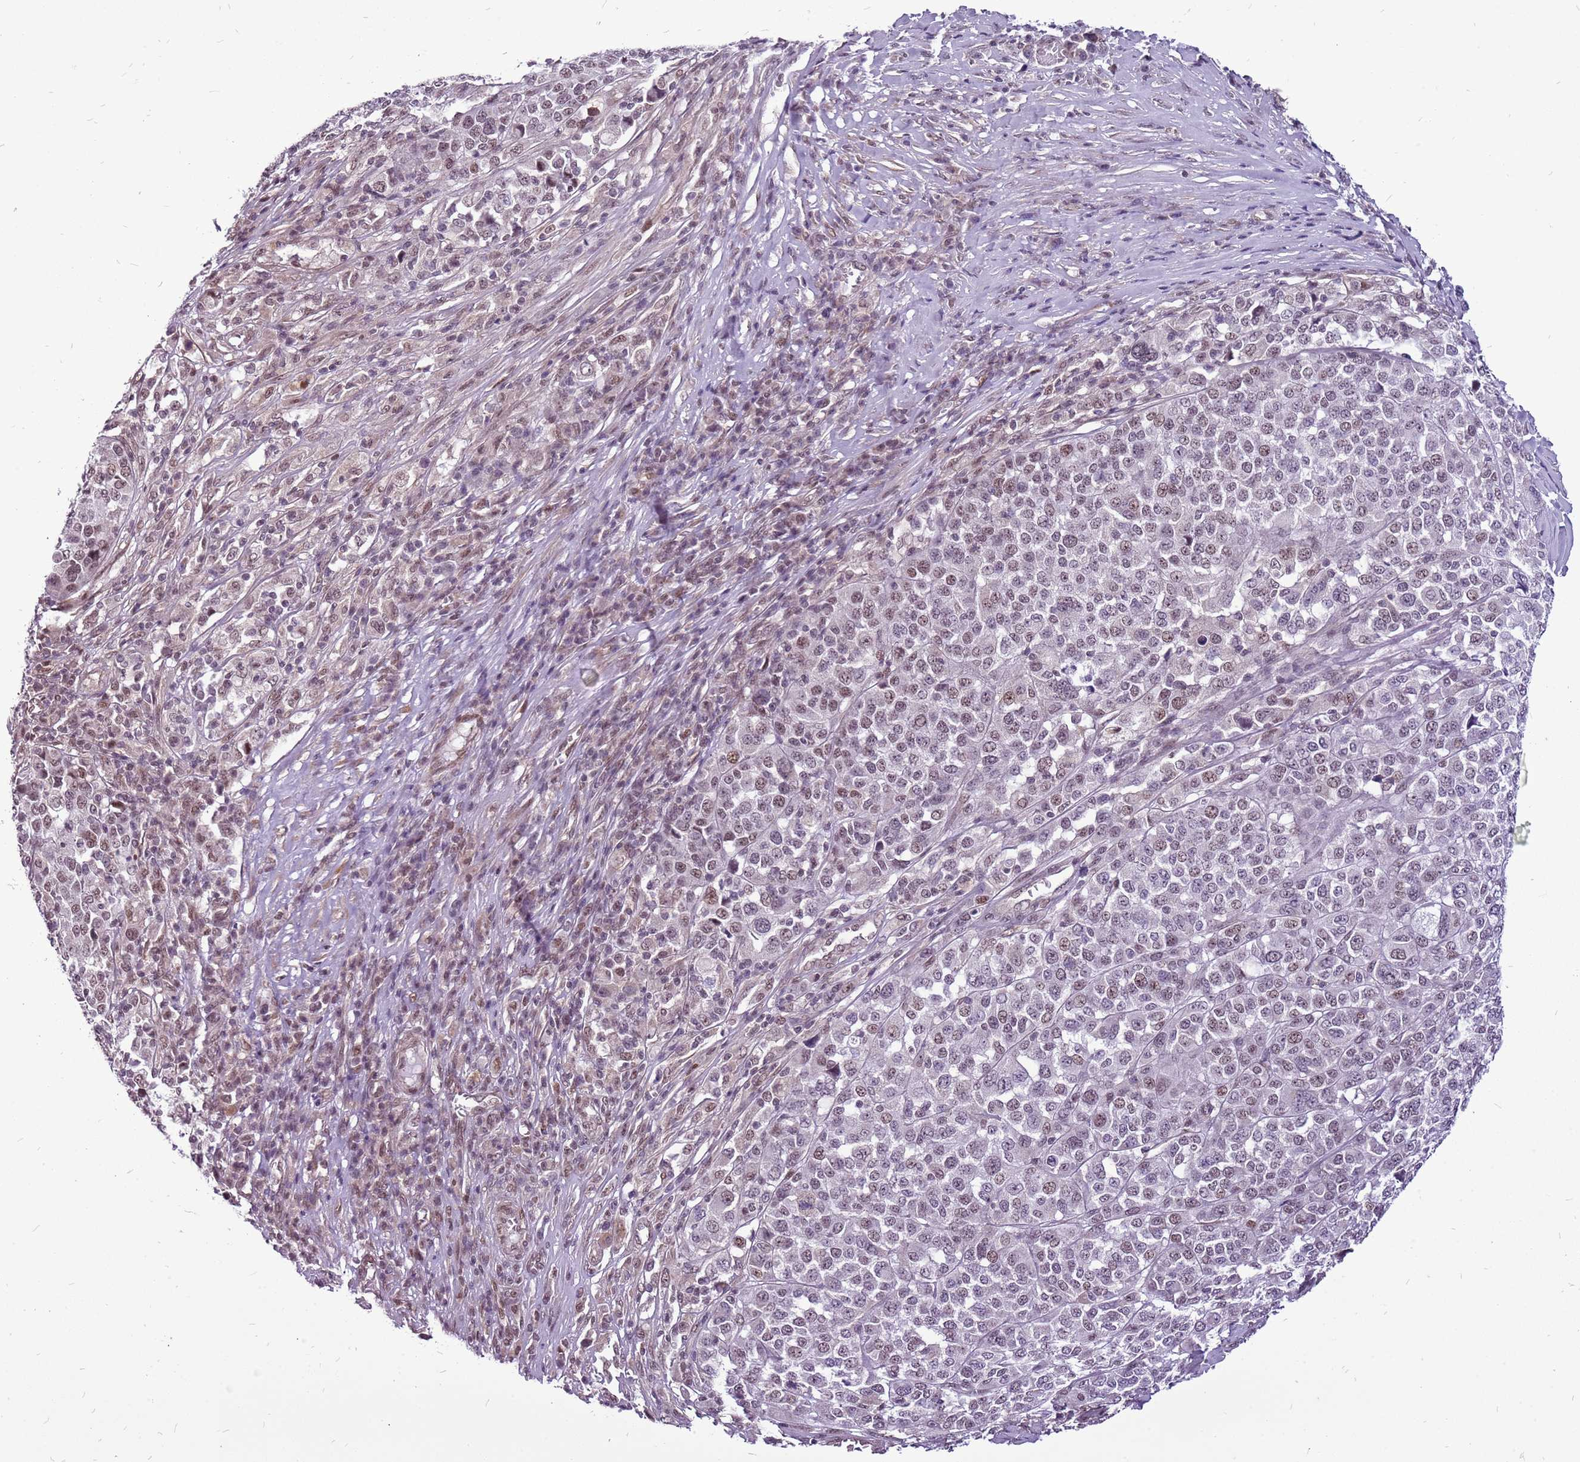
{"staining": {"intensity": "moderate", "quantity": "<25%", "location": "nuclear"}, "tissue": "melanoma", "cell_type": "Tumor cells", "image_type": "cancer", "snomed": [{"axis": "morphology", "description": "Malignant melanoma, Metastatic site"}, {"axis": "topography", "description": "Lymph node"}], "caption": "The image reveals a brown stain indicating the presence of a protein in the nuclear of tumor cells in melanoma.", "gene": "CCDC166", "patient": {"sex": "male", "age": 44}}